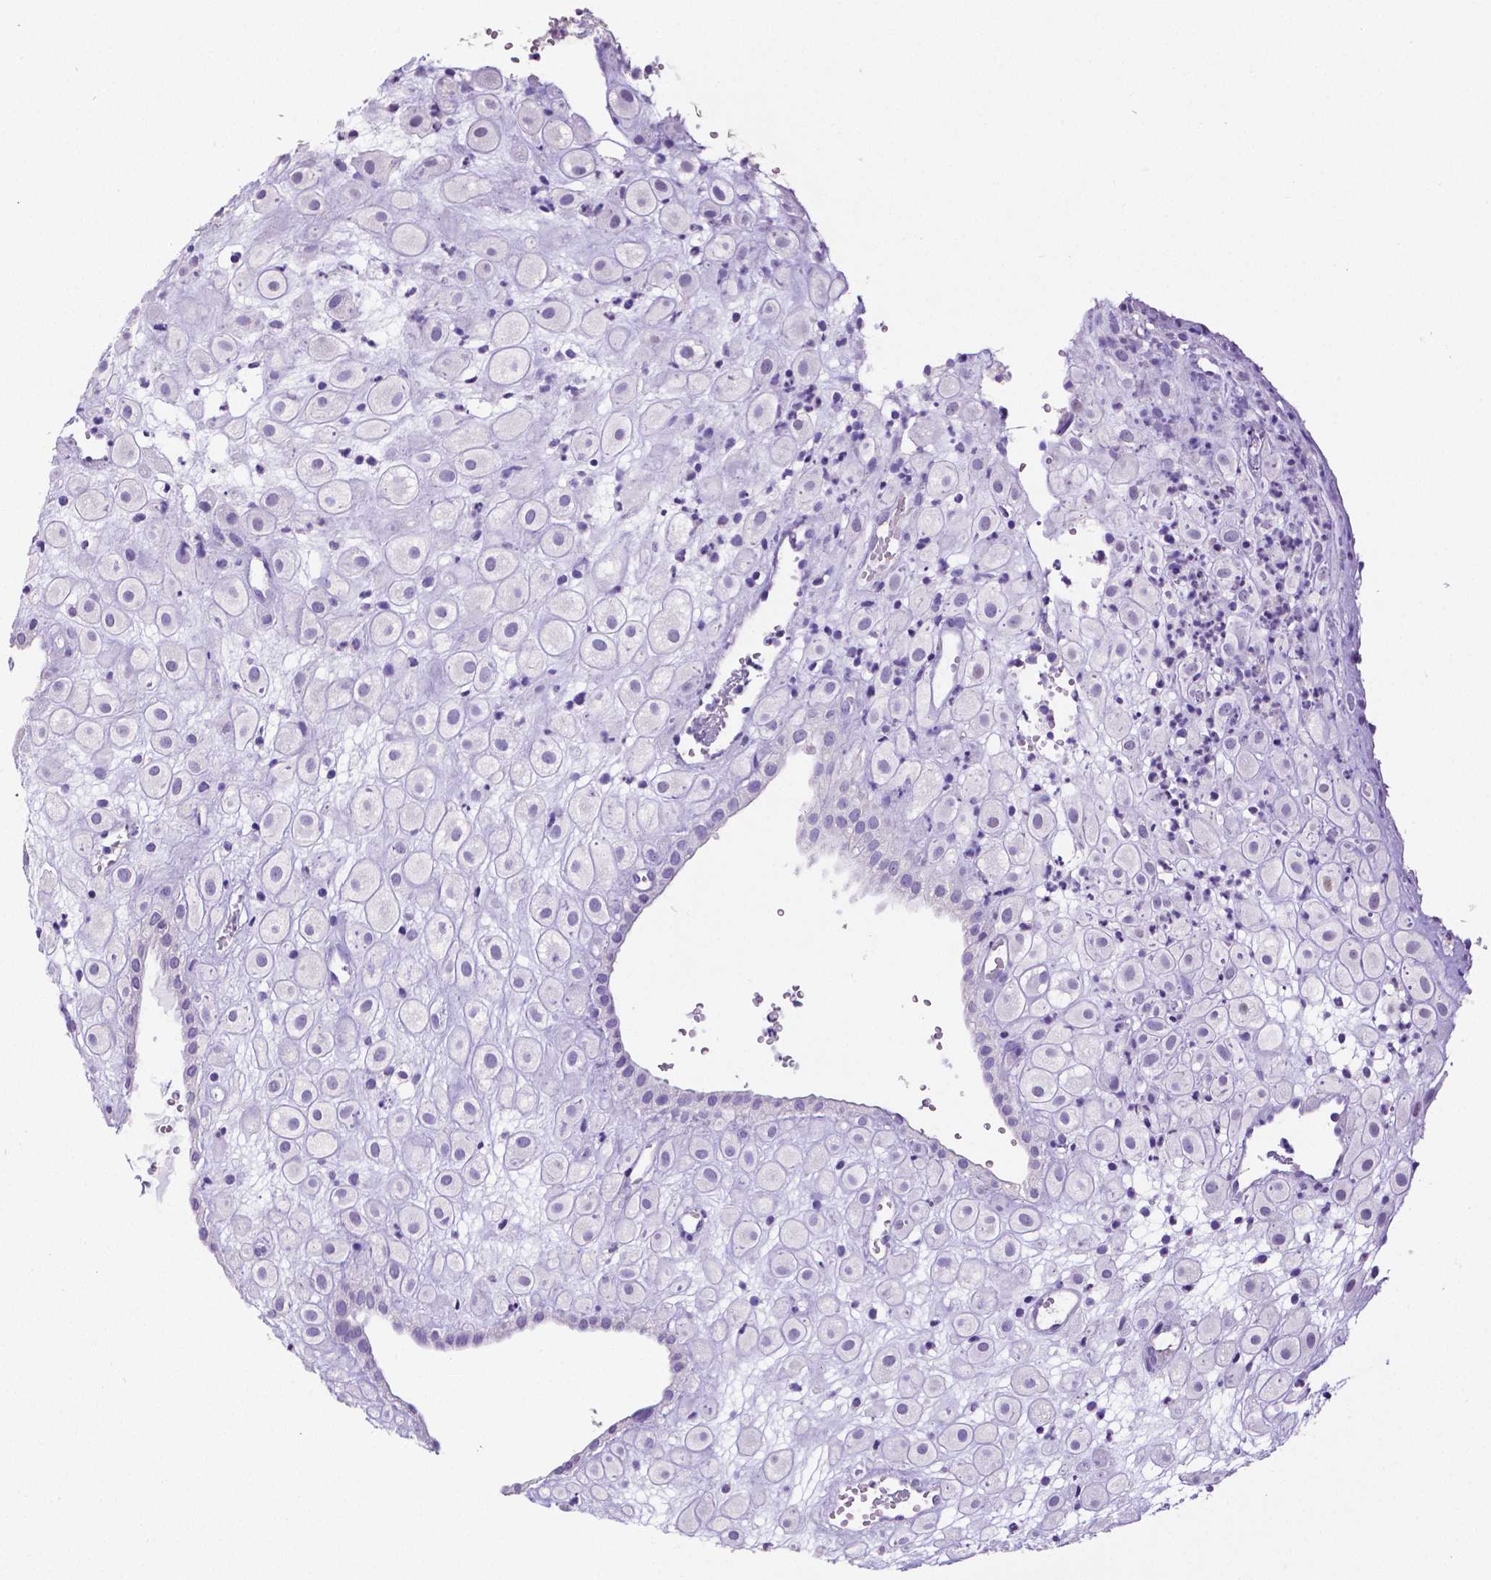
{"staining": {"intensity": "negative", "quantity": "none", "location": "none"}, "tissue": "placenta", "cell_type": "Decidual cells", "image_type": "normal", "snomed": [{"axis": "morphology", "description": "Normal tissue, NOS"}, {"axis": "topography", "description": "Placenta"}], "caption": "Decidual cells are negative for protein expression in unremarkable human placenta. (DAB immunohistochemistry (IHC), high magnification).", "gene": "SATB2", "patient": {"sex": "female", "age": 24}}